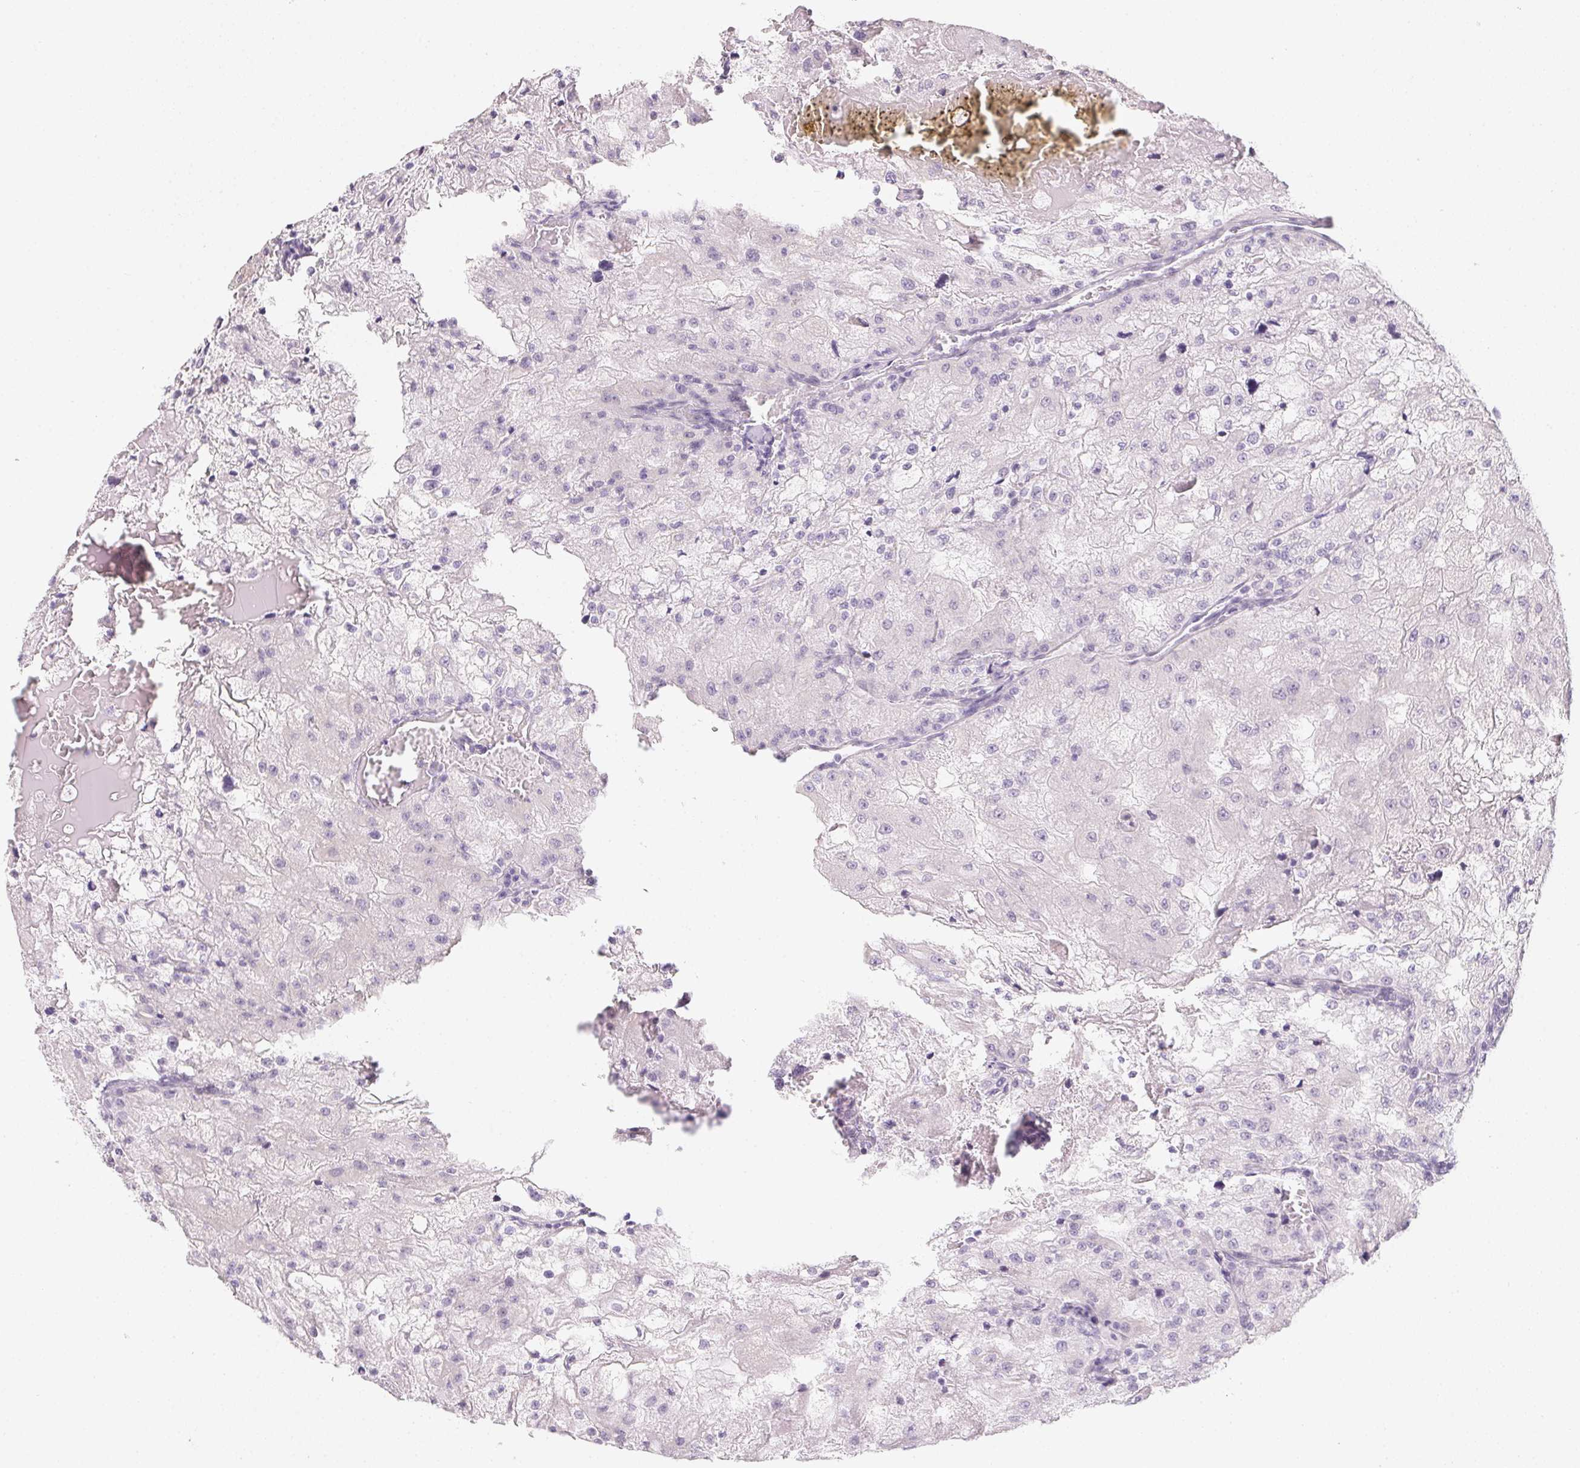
{"staining": {"intensity": "negative", "quantity": "none", "location": "none"}, "tissue": "renal cancer", "cell_type": "Tumor cells", "image_type": "cancer", "snomed": [{"axis": "morphology", "description": "Adenocarcinoma, NOS"}, {"axis": "topography", "description": "Kidney"}], "caption": "Human adenocarcinoma (renal) stained for a protein using IHC shows no positivity in tumor cells.", "gene": "MORC1", "patient": {"sex": "female", "age": 74}}